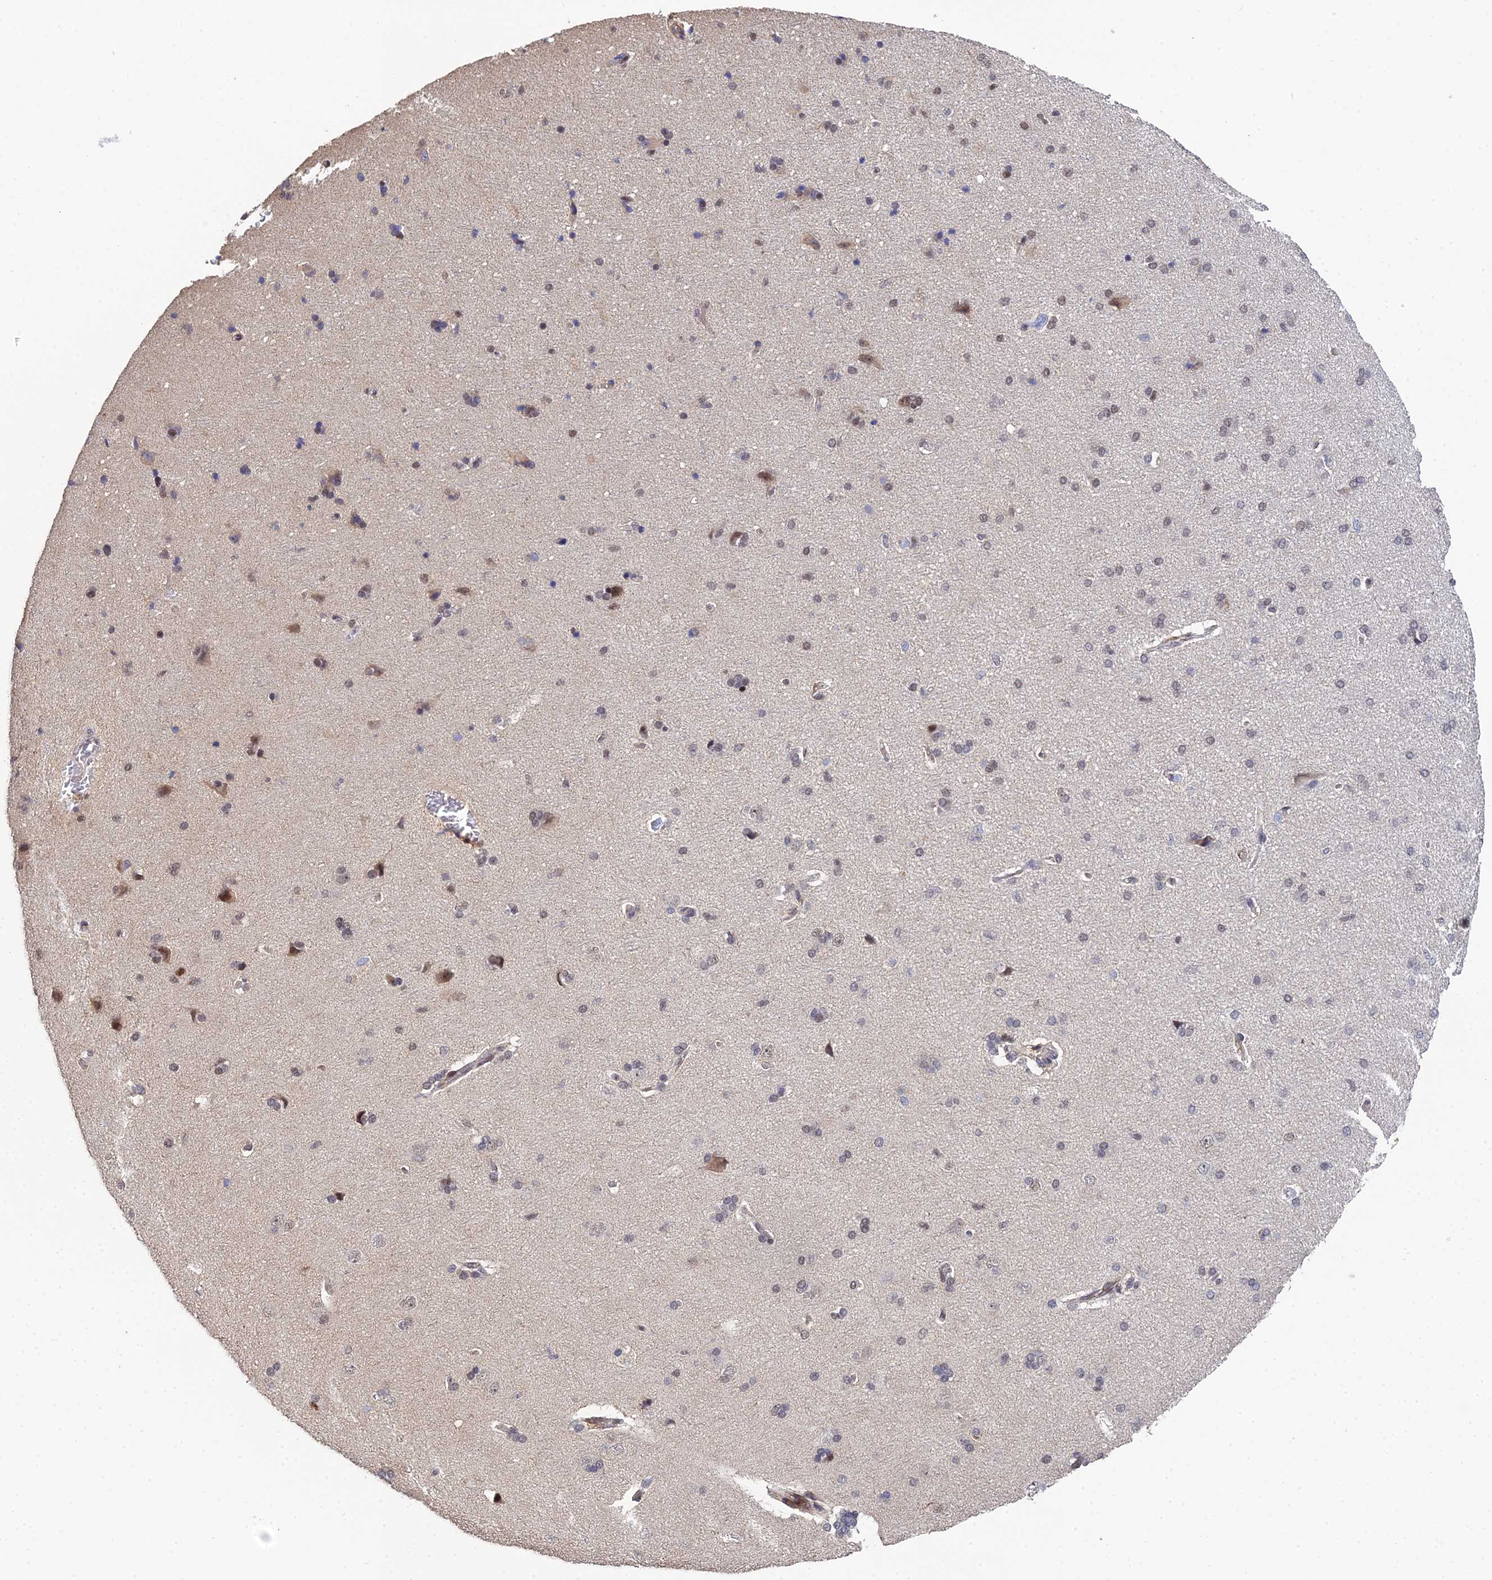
{"staining": {"intensity": "moderate", "quantity": "<25%", "location": "nuclear"}, "tissue": "cerebral cortex", "cell_type": "Endothelial cells", "image_type": "normal", "snomed": [{"axis": "morphology", "description": "Normal tissue, NOS"}, {"axis": "topography", "description": "Cerebral cortex"}], "caption": "Approximately <25% of endothelial cells in normal human cerebral cortex show moderate nuclear protein staining as visualized by brown immunohistochemical staining.", "gene": "BIVM", "patient": {"sex": "male", "age": 62}}